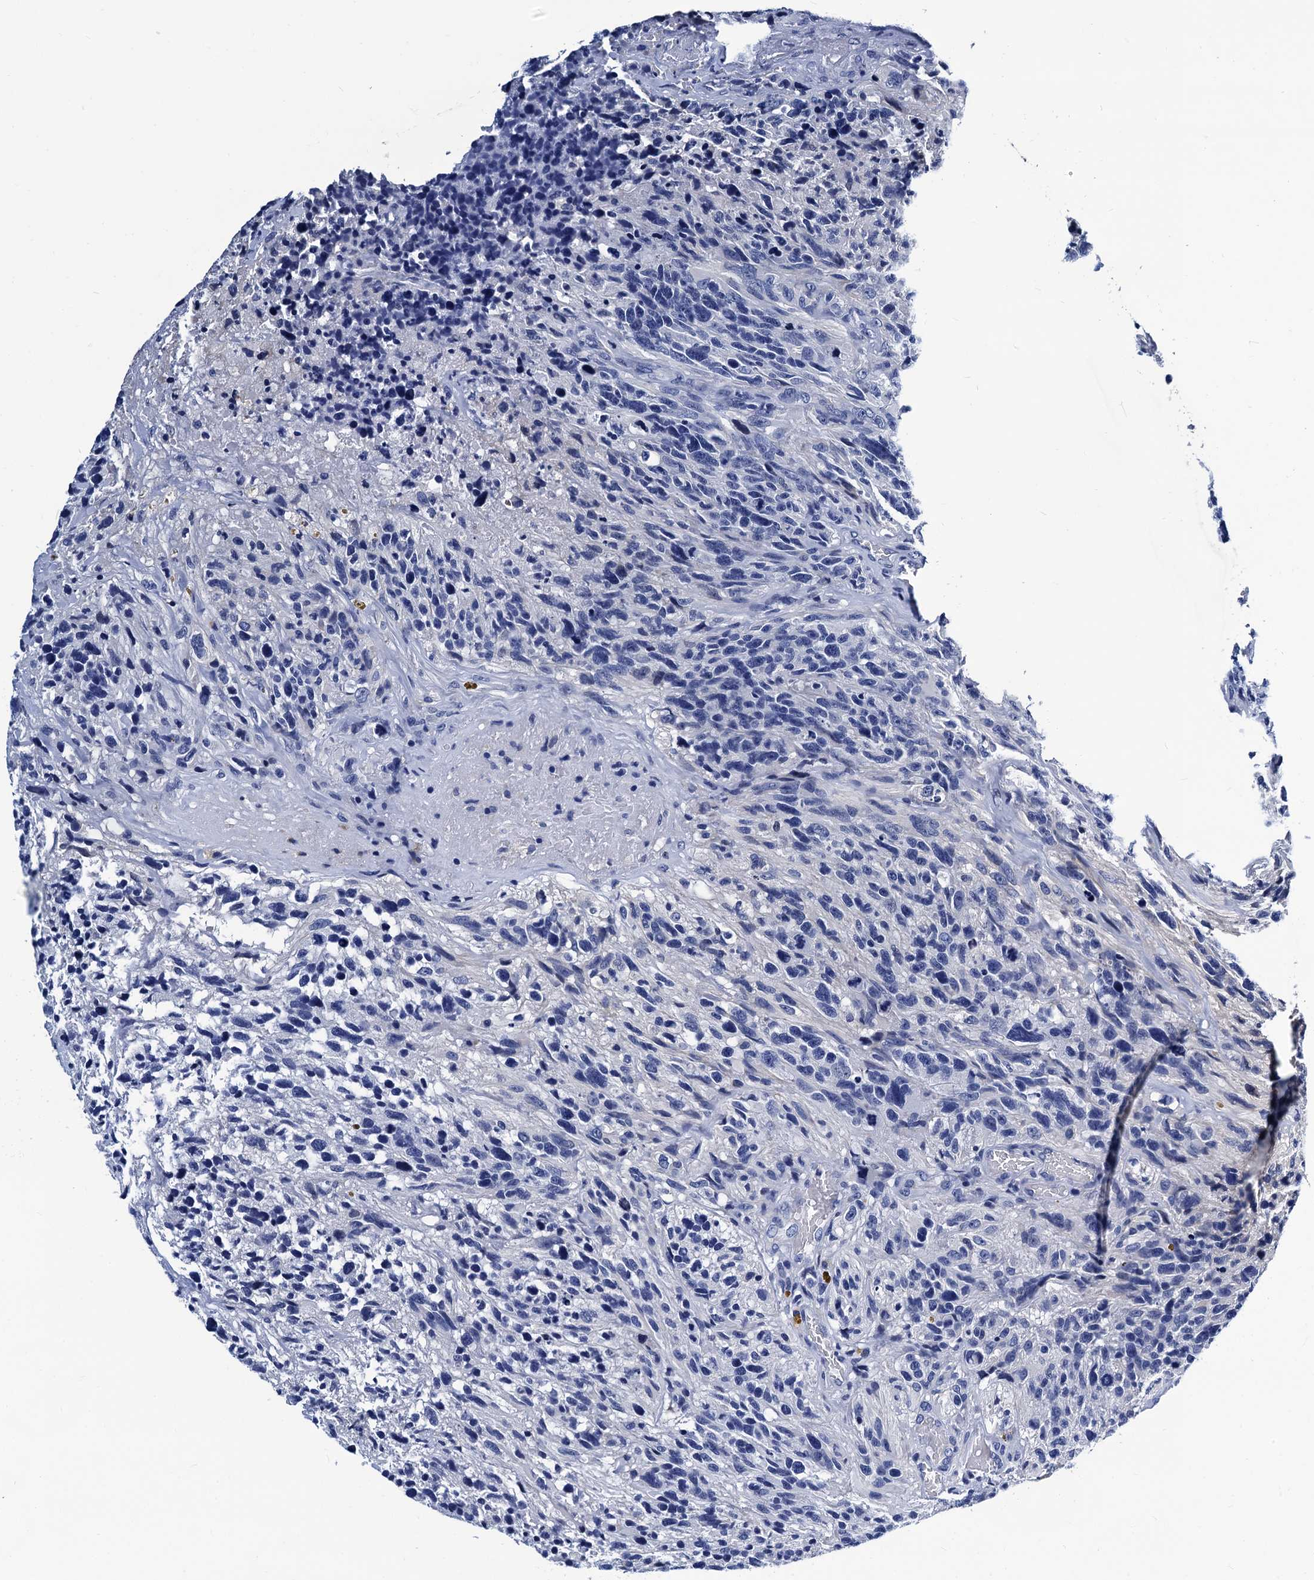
{"staining": {"intensity": "negative", "quantity": "none", "location": "none"}, "tissue": "glioma", "cell_type": "Tumor cells", "image_type": "cancer", "snomed": [{"axis": "morphology", "description": "Glioma, malignant, High grade"}, {"axis": "topography", "description": "Brain"}], "caption": "Immunohistochemistry photomicrograph of human glioma stained for a protein (brown), which reveals no expression in tumor cells.", "gene": "LRRC30", "patient": {"sex": "male", "age": 69}}